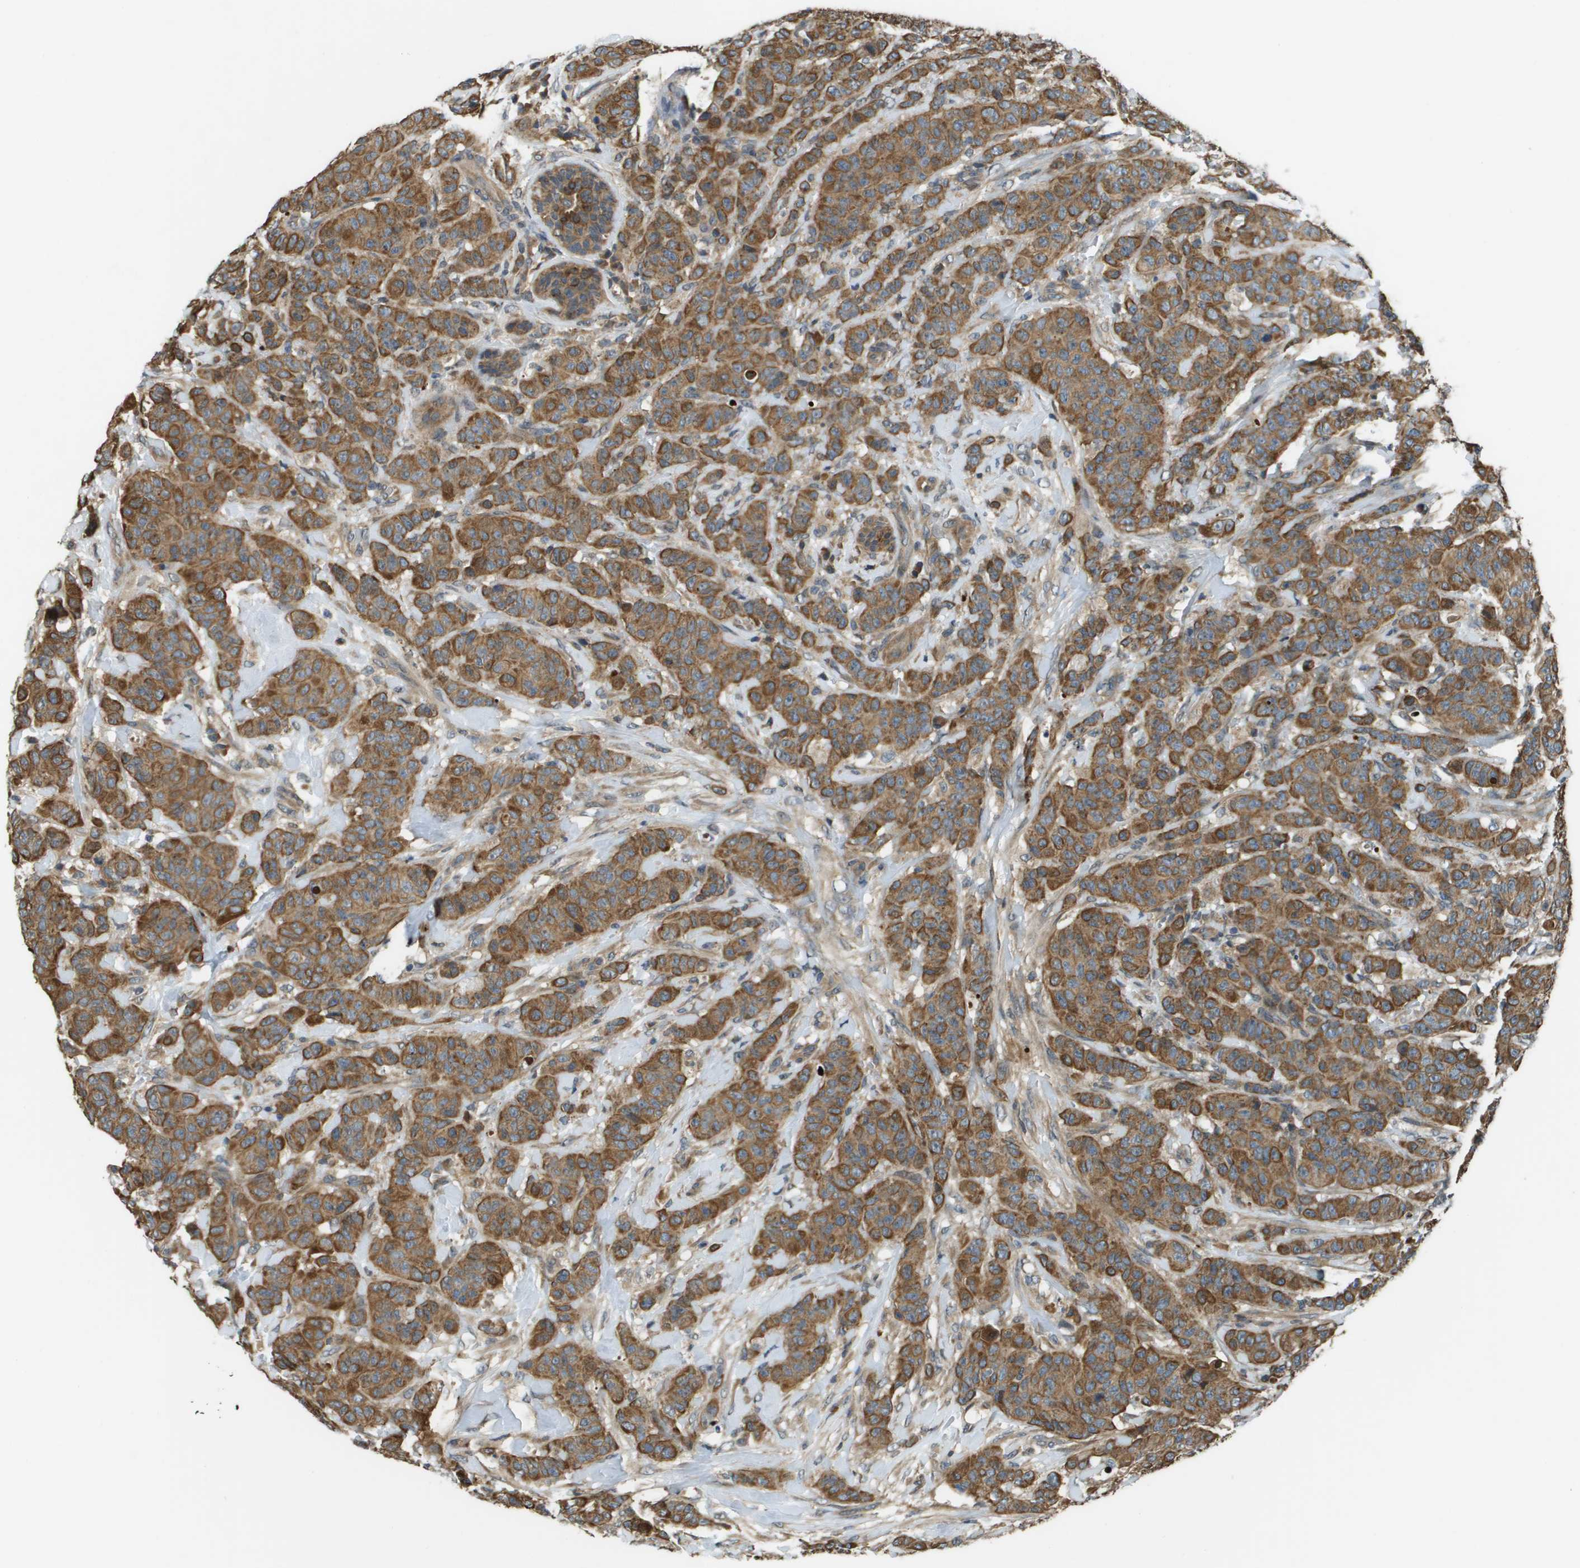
{"staining": {"intensity": "moderate", "quantity": ">75%", "location": "cytoplasmic/membranous"}, "tissue": "breast cancer", "cell_type": "Tumor cells", "image_type": "cancer", "snomed": [{"axis": "morphology", "description": "Normal tissue, NOS"}, {"axis": "morphology", "description": "Duct carcinoma"}, {"axis": "topography", "description": "Breast"}], "caption": "Immunohistochemistry (IHC) image of breast cancer (infiltrating ductal carcinoma) stained for a protein (brown), which reveals medium levels of moderate cytoplasmic/membranous expression in approximately >75% of tumor cells.", "gene": "CDKN2C", "patient": {"sex": "female", "age": 40}}